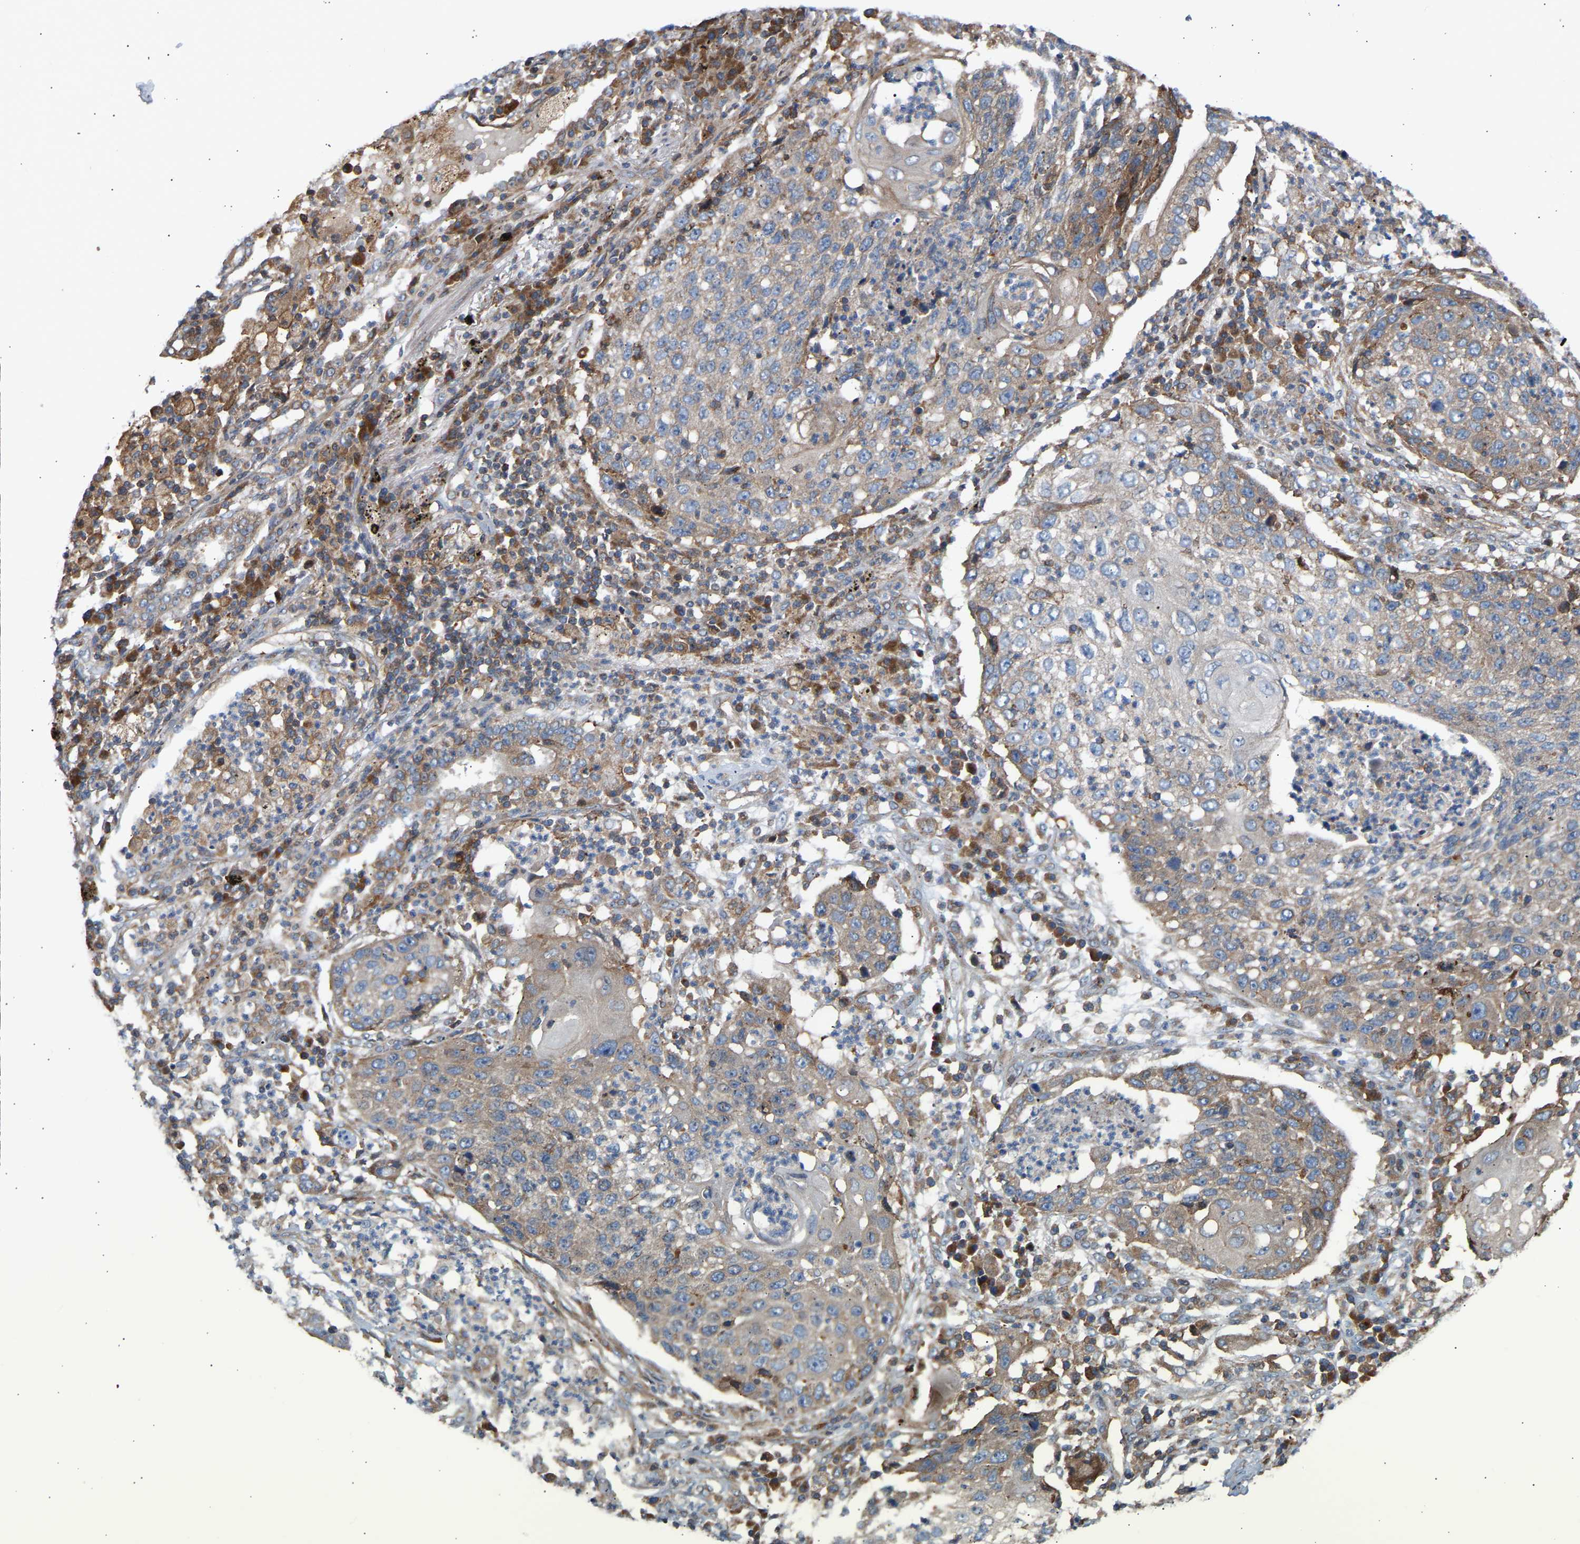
{"staining": {"intensity": "weak", "quantity": ">75%", "location": "cytoplasmic/membranous"}, "tissue": "lung cancer", "cell_type": "Tumor cells", "image_type": "cancer", "snomed": [{"axis": "morphology", "description": "Squamous cell carcinoma, NOS"}, {"axis": "topography", "description": "Lung"}], "caption": "An image of squamous cell carcinoma (lung) stained for a protein demonstrates weak cytoplasmic/membranous brown staining in tumor cells.", "gene": "GCN1", "patient": {"sex": "female", "age": 63}}